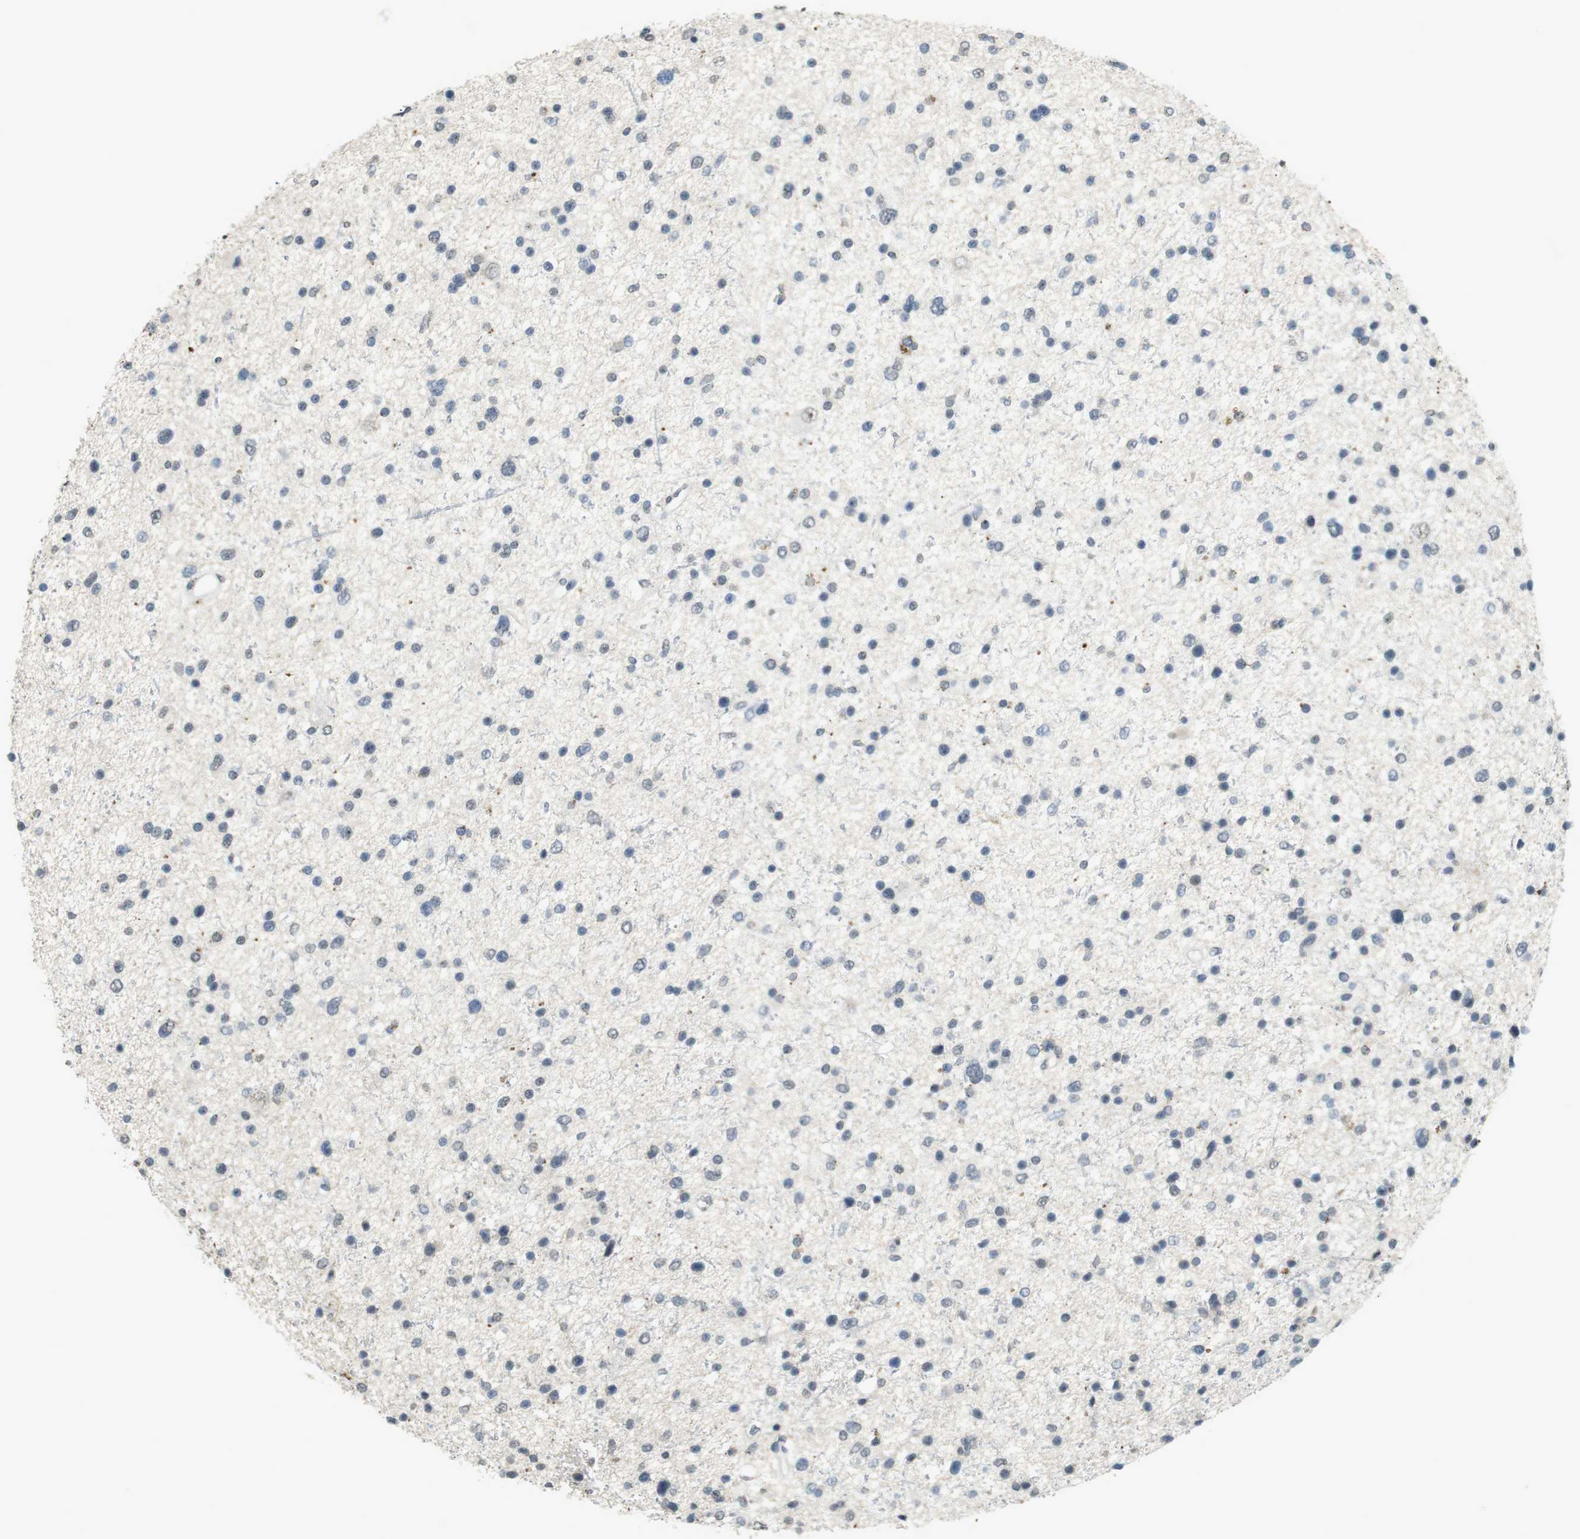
{"staining": {"intensity": "negative", "quantity": "none", "location": "none"}, "tissue": "glioma", "cell_type": "Tumor cells", "image_type": "cancer", "snomed": [{"axis": "morphology", "description": "Glioma, malignant, Low grade"}, {"axis": "topography", "description": "Brain"}], "caption": "Malignant glioma (low-grade) was stained to show a protein in brown. There is no significant expression in tumor cells. (IHC, brightfield microscopy, high magnification).", "gene": "FZD10", "patient": {"sex": "female", "age": 37}}